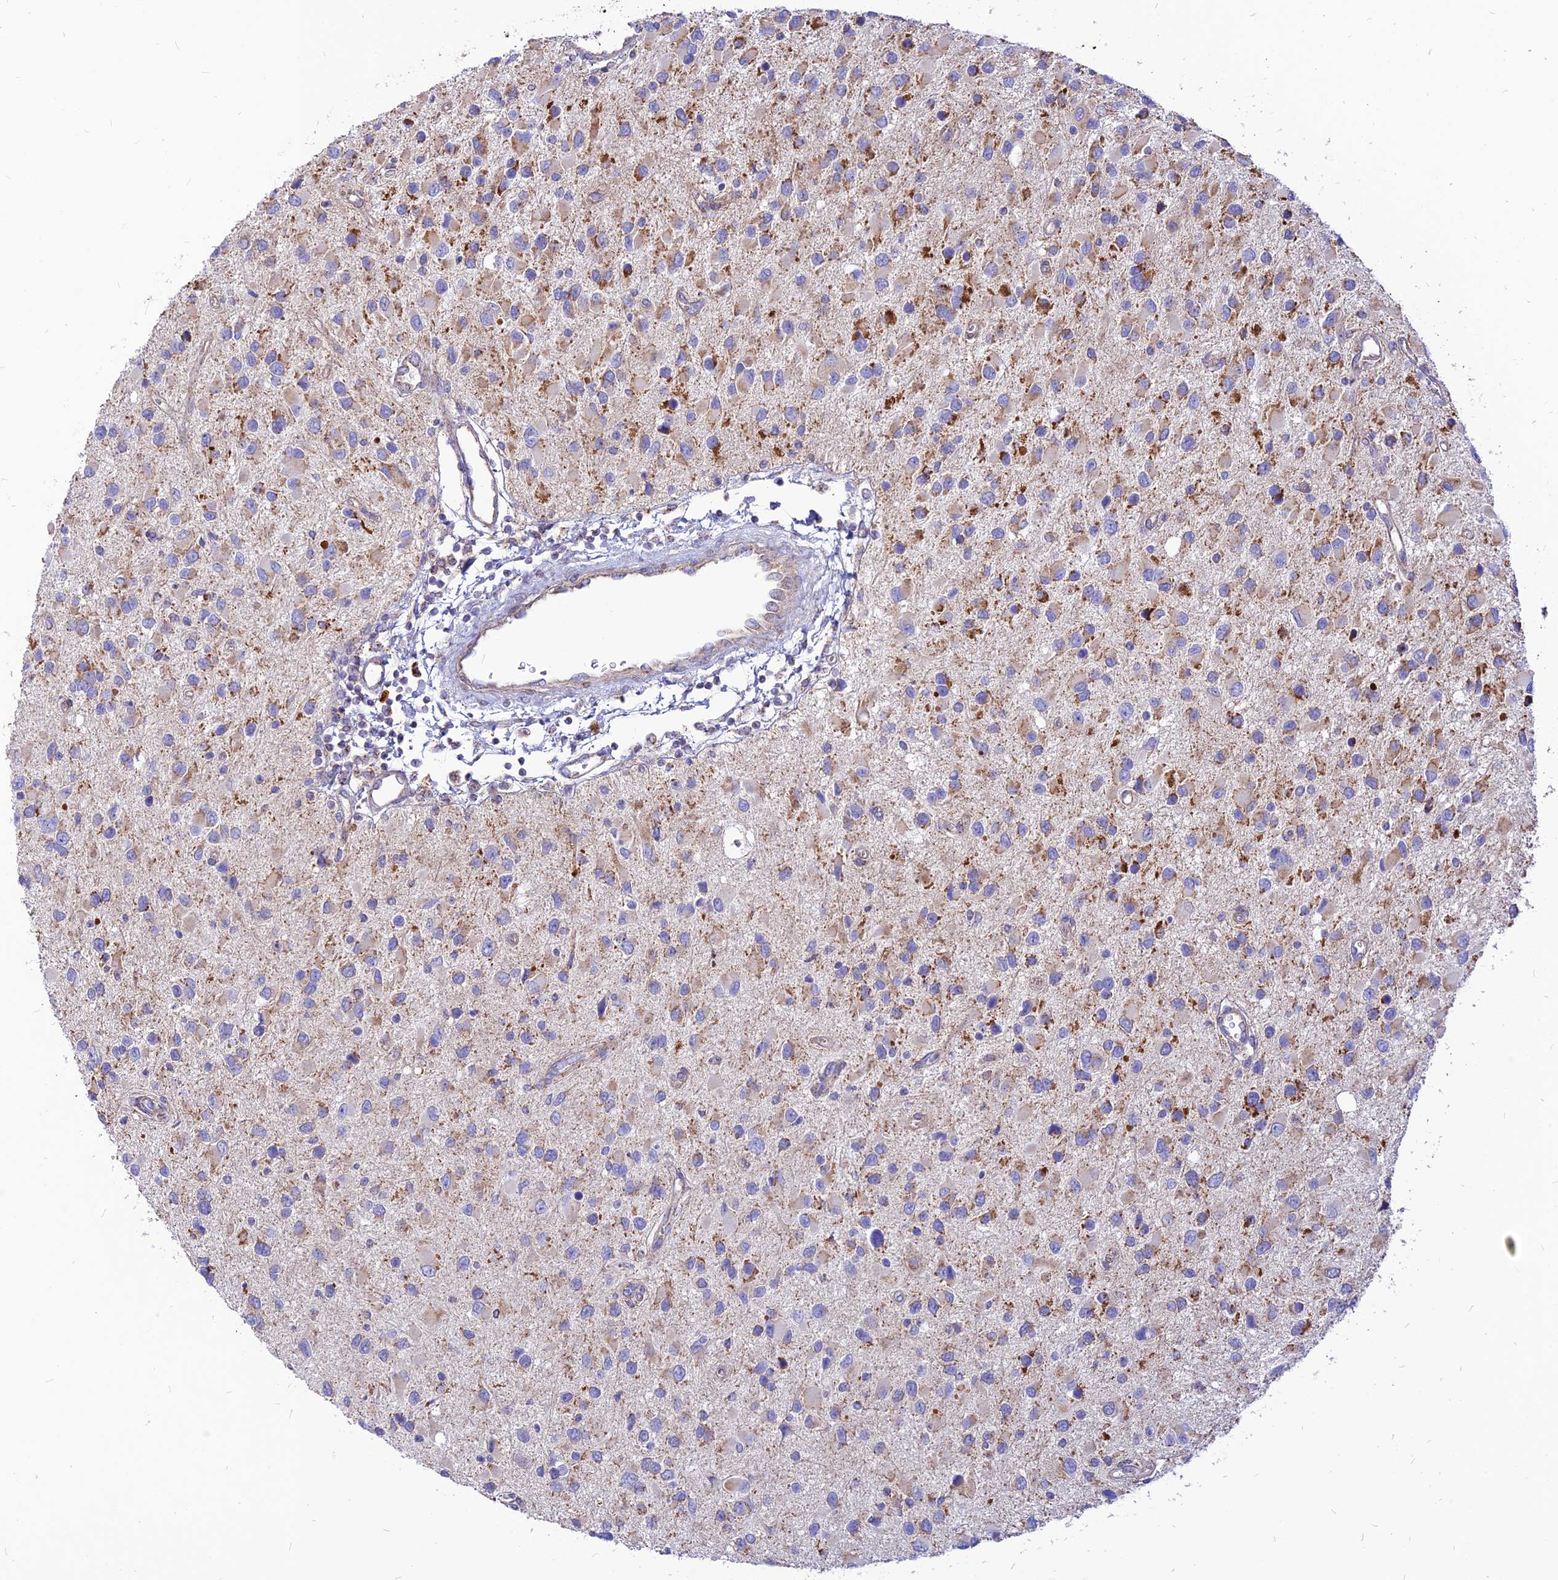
{"staining": {"intensity": "moderate", "quantity": "<25%", "location": "cytoplasmic/membranous"}, "tissue": "glioma", "cell_type": "Tumor cells", "image_type": "cancer", "snomed": [{"axis": "morphology", "description": "Glioma, malignant, High grade"}, {"axis": "topography", "description": "Brain"}], "caption": "Protein staining exhibits moderate cytoplasmic/membranous positivity in about <25% of tumor cells in glioma.", "gene": "ECI1", "patient": {"sex": "male", "age": 53}}